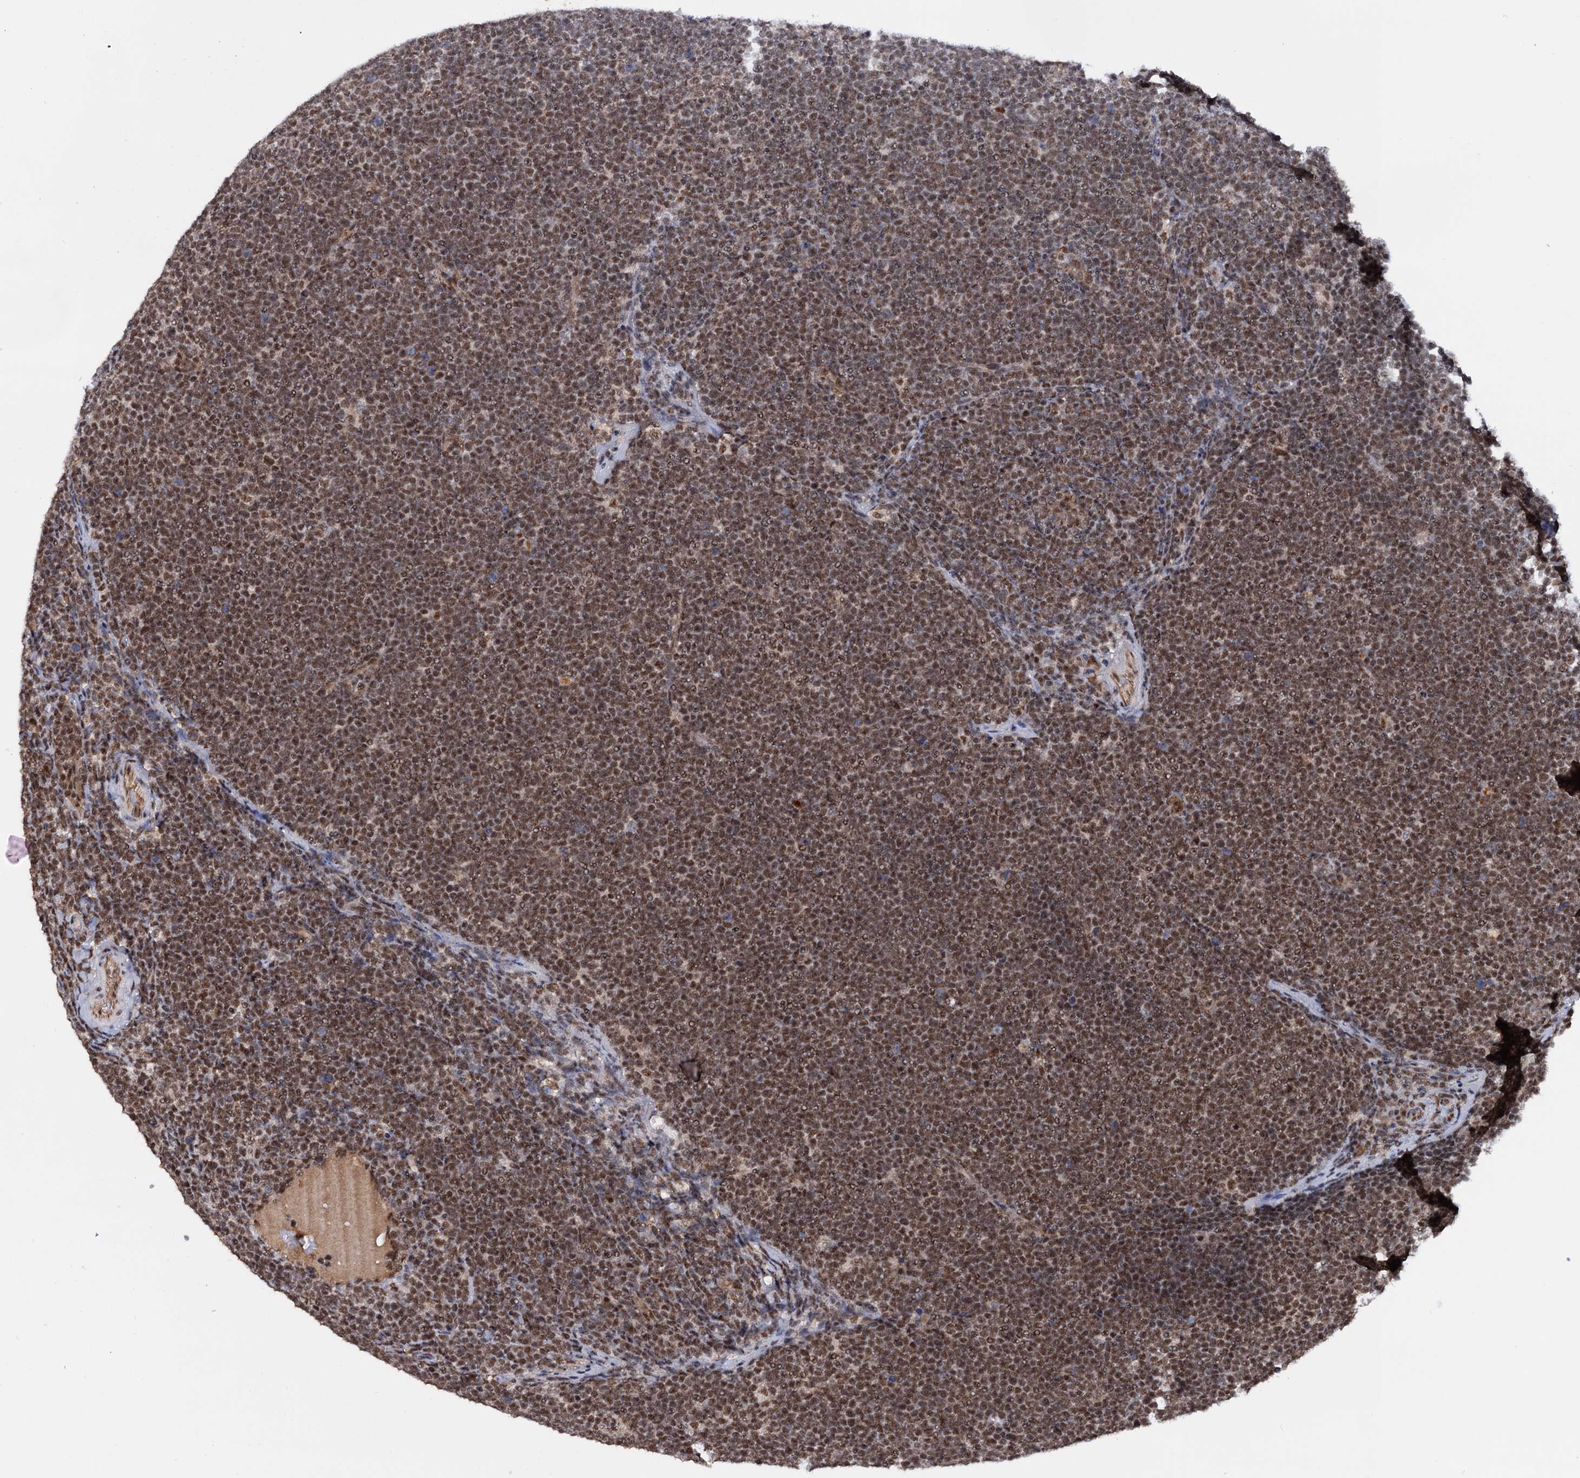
{"staining": {"intensity": "moderate", "quantity": ">75%", "location": "nuclear"}, "tissue": "lymphoma", "cell_type": "Tumor cells", "image_type": "cancer", "snomed": [{"axis": "morphology", "description": "Malignant lymphoma, non-Hodgkin's type, High grade"}, {"axis": "topography", "description": "Lymph node"}], "caption": "Brown immunohistochemical staining in human lymphoma displays moderate nuclear expression in approximately >75% of tumor cells. (Brightfield microscopy of DAB IHC at high magnification).", "gene": "TBC1D12", "patient": {"sex": "male", "age": 13}}